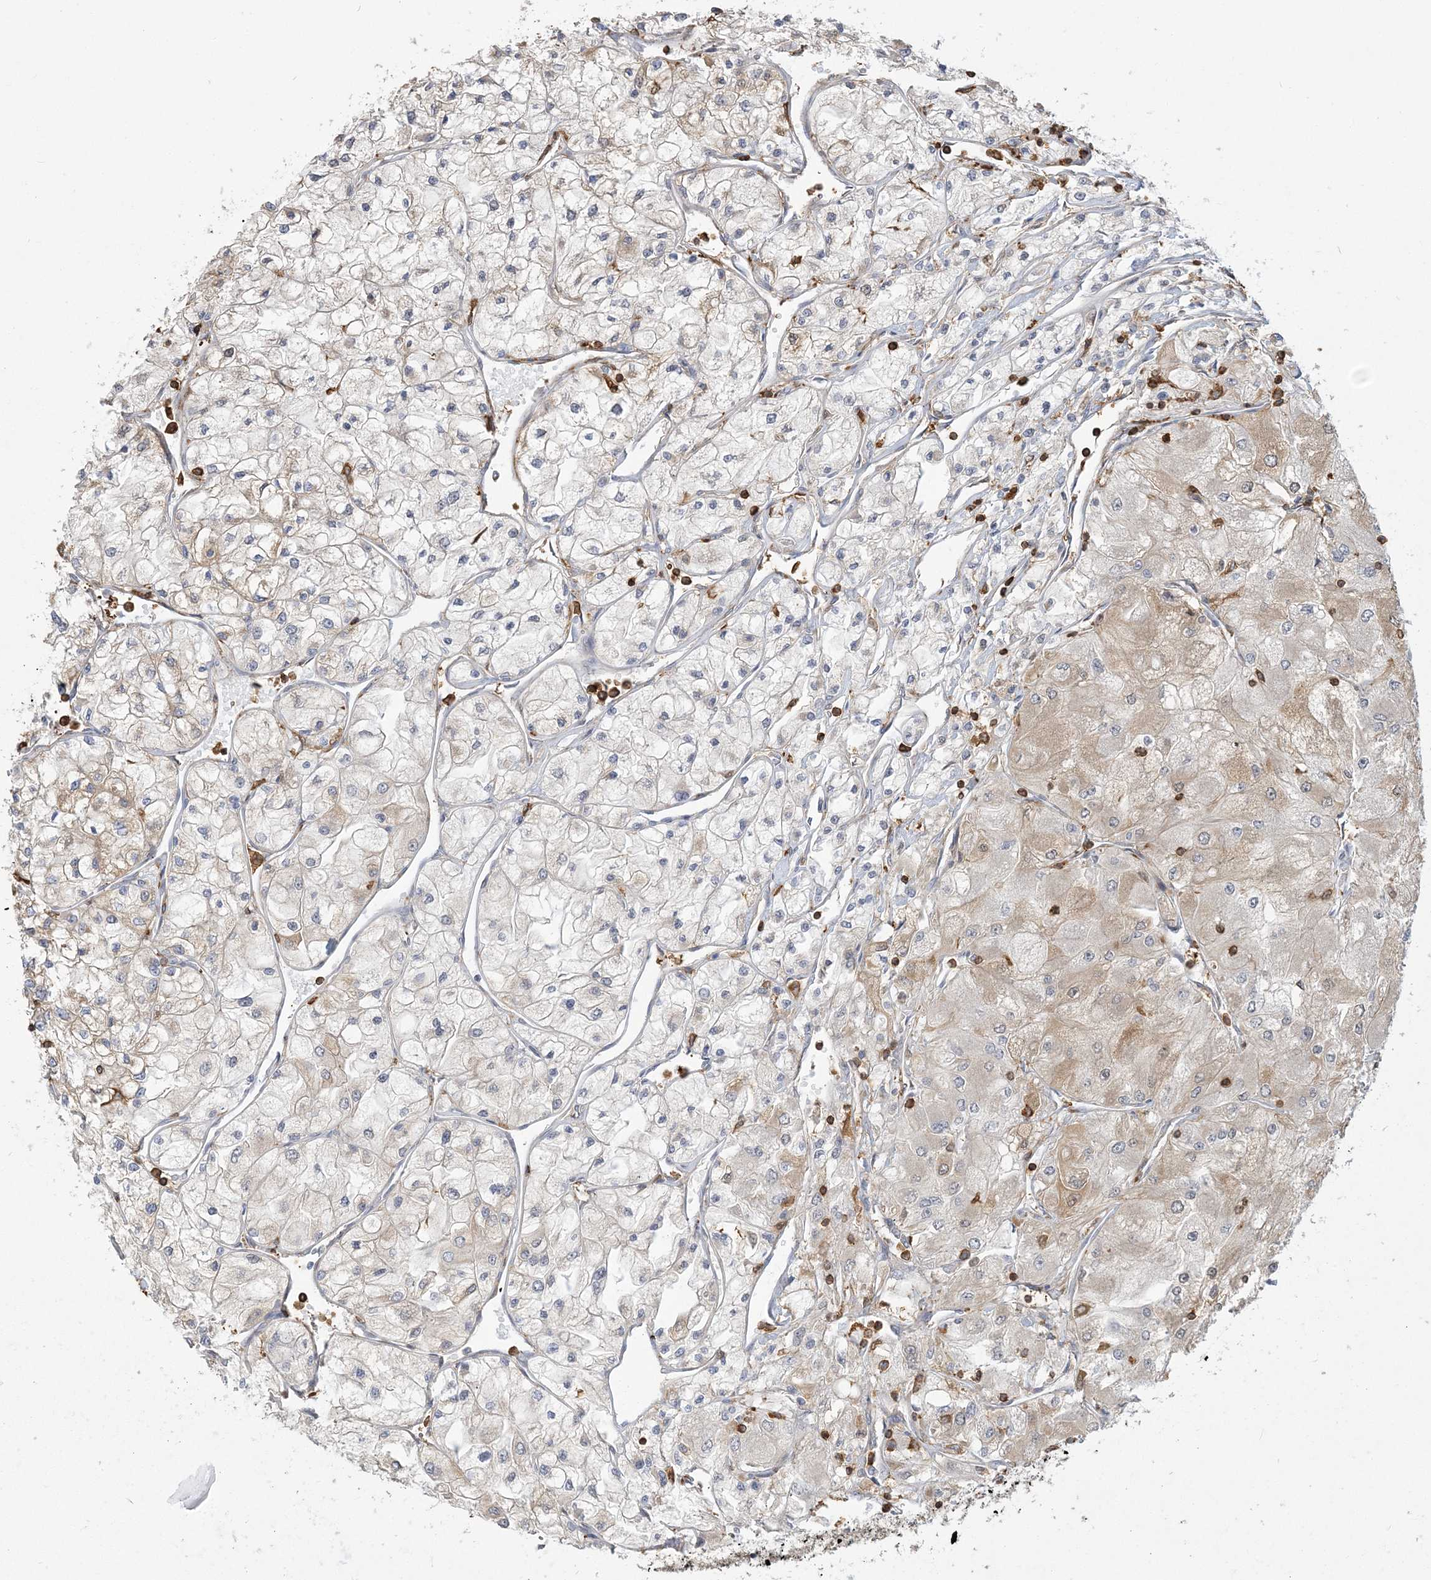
{"staining": {"intensity": "weak", "quantity": "25%-75%", "location": "cytoplasmic/membranous"}, "tissue": "renal cancer", "cell_type": "Tumor cells", "image_type": "cancer", "snomed": [{"axis": "morphology", "description": "Adenocarcinoma, NOS"}, {"axis": "topography", "description": "Kidney"}], "caption": "Adenocarcinoma (renal) stained with a protein marker exhibits weak staining in tumor cells.", "gene": "ANKS1A", "patient": {"sex": "male", "age": 80}}